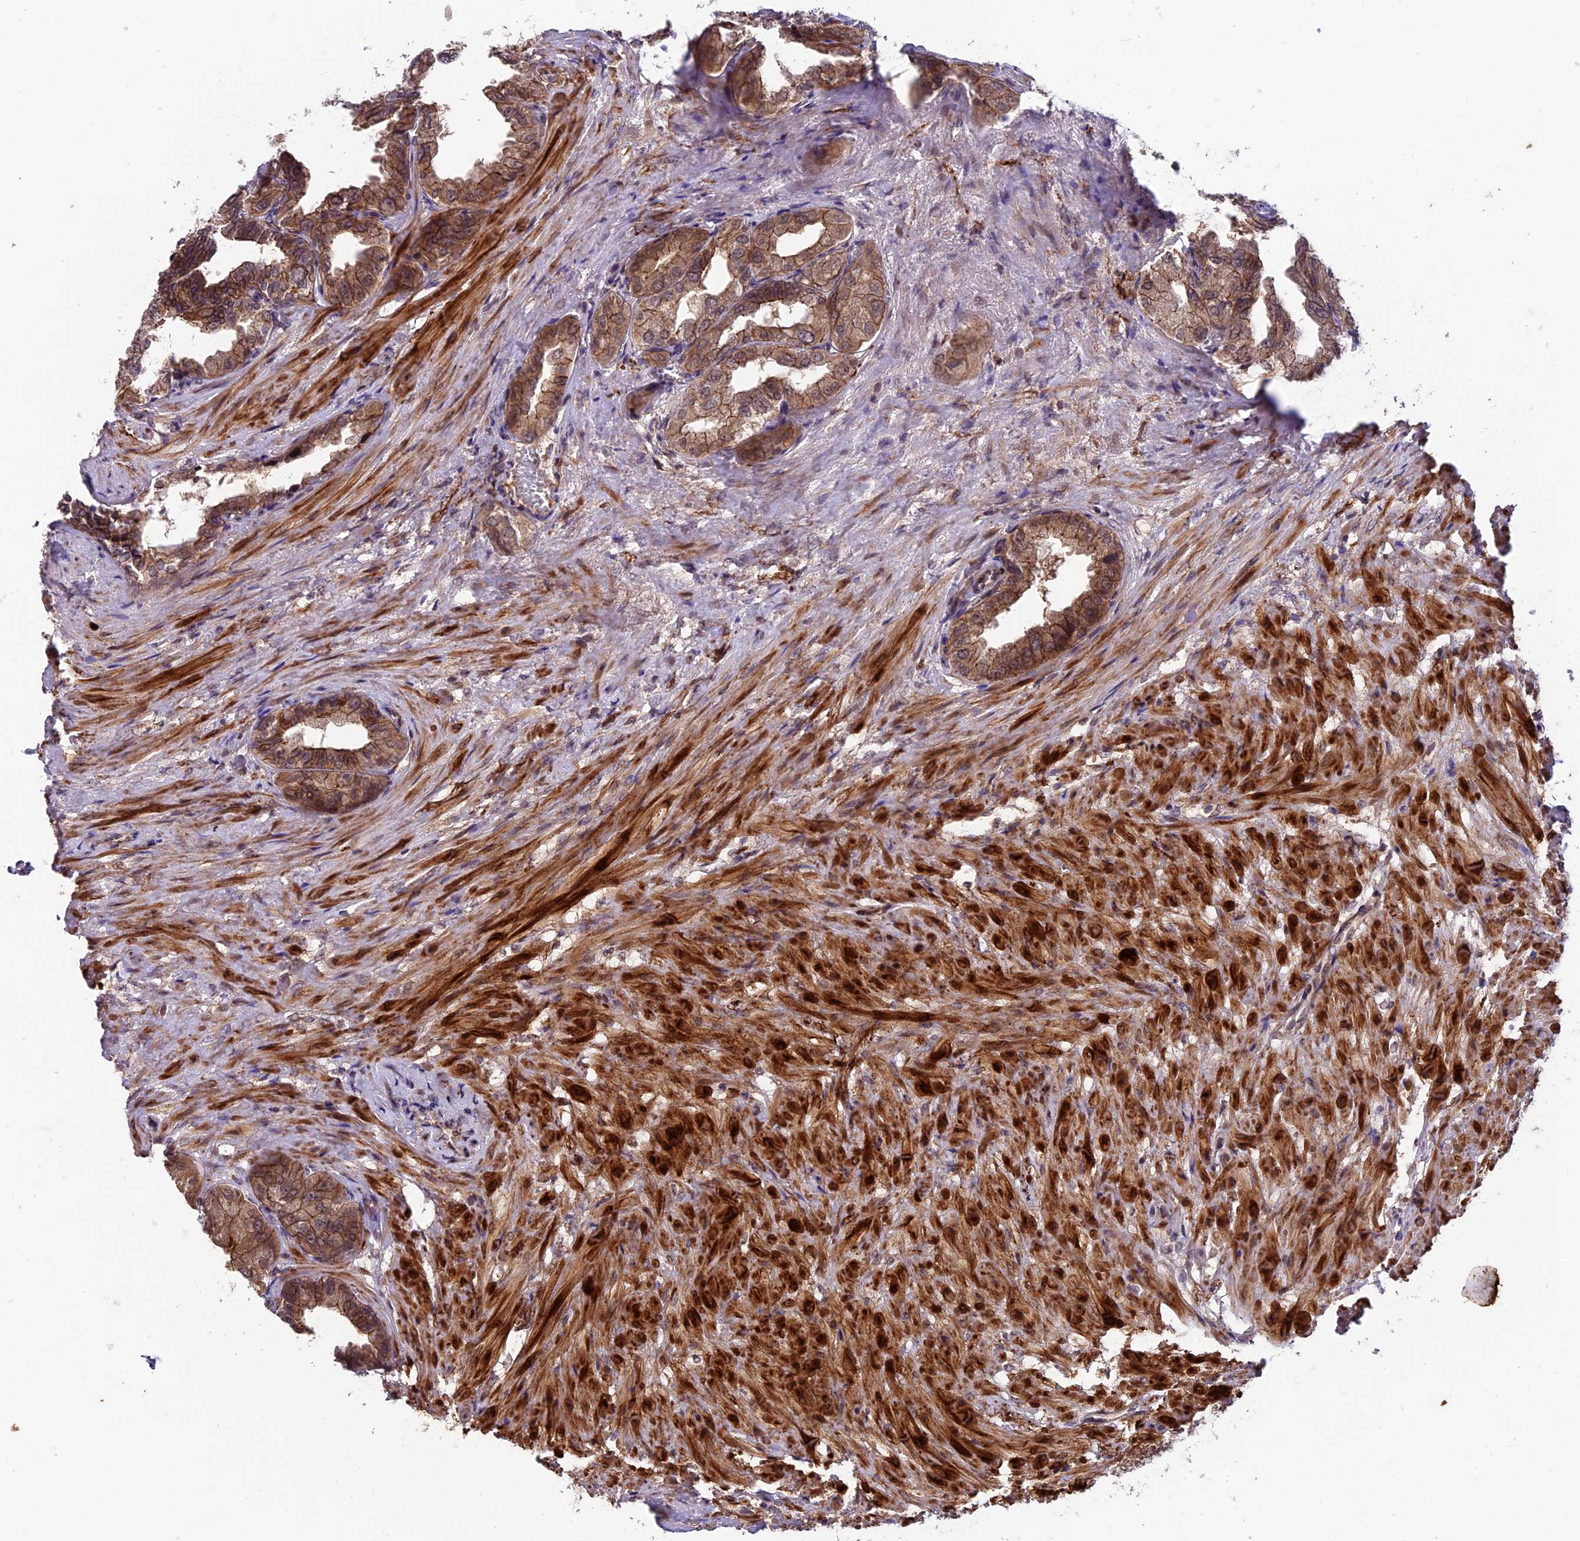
{"staining": {"intensity": "moderate", "quantity": ">75%", "location": "cytoplasmic/membranous,nuclear"}, "tissue": "seminal vesicle", "cell_type": "Glandular cells", "image_type": "normal", "snomed": [{"axis": "morphology", "description": "Normal tissue, NOS"}, {"axis": "topography", "description": "Seminal veicle"}], "caption": "Immunohistochemical staining of unremarkable human seminal vesicle demonstrates medium levels of moderate cytoplasmic/membranous,nuclear positivity in approximately >75% of glandular cells.", "gene": "SIPA1L3", "patient": {"sex": "male", "age": 63}}